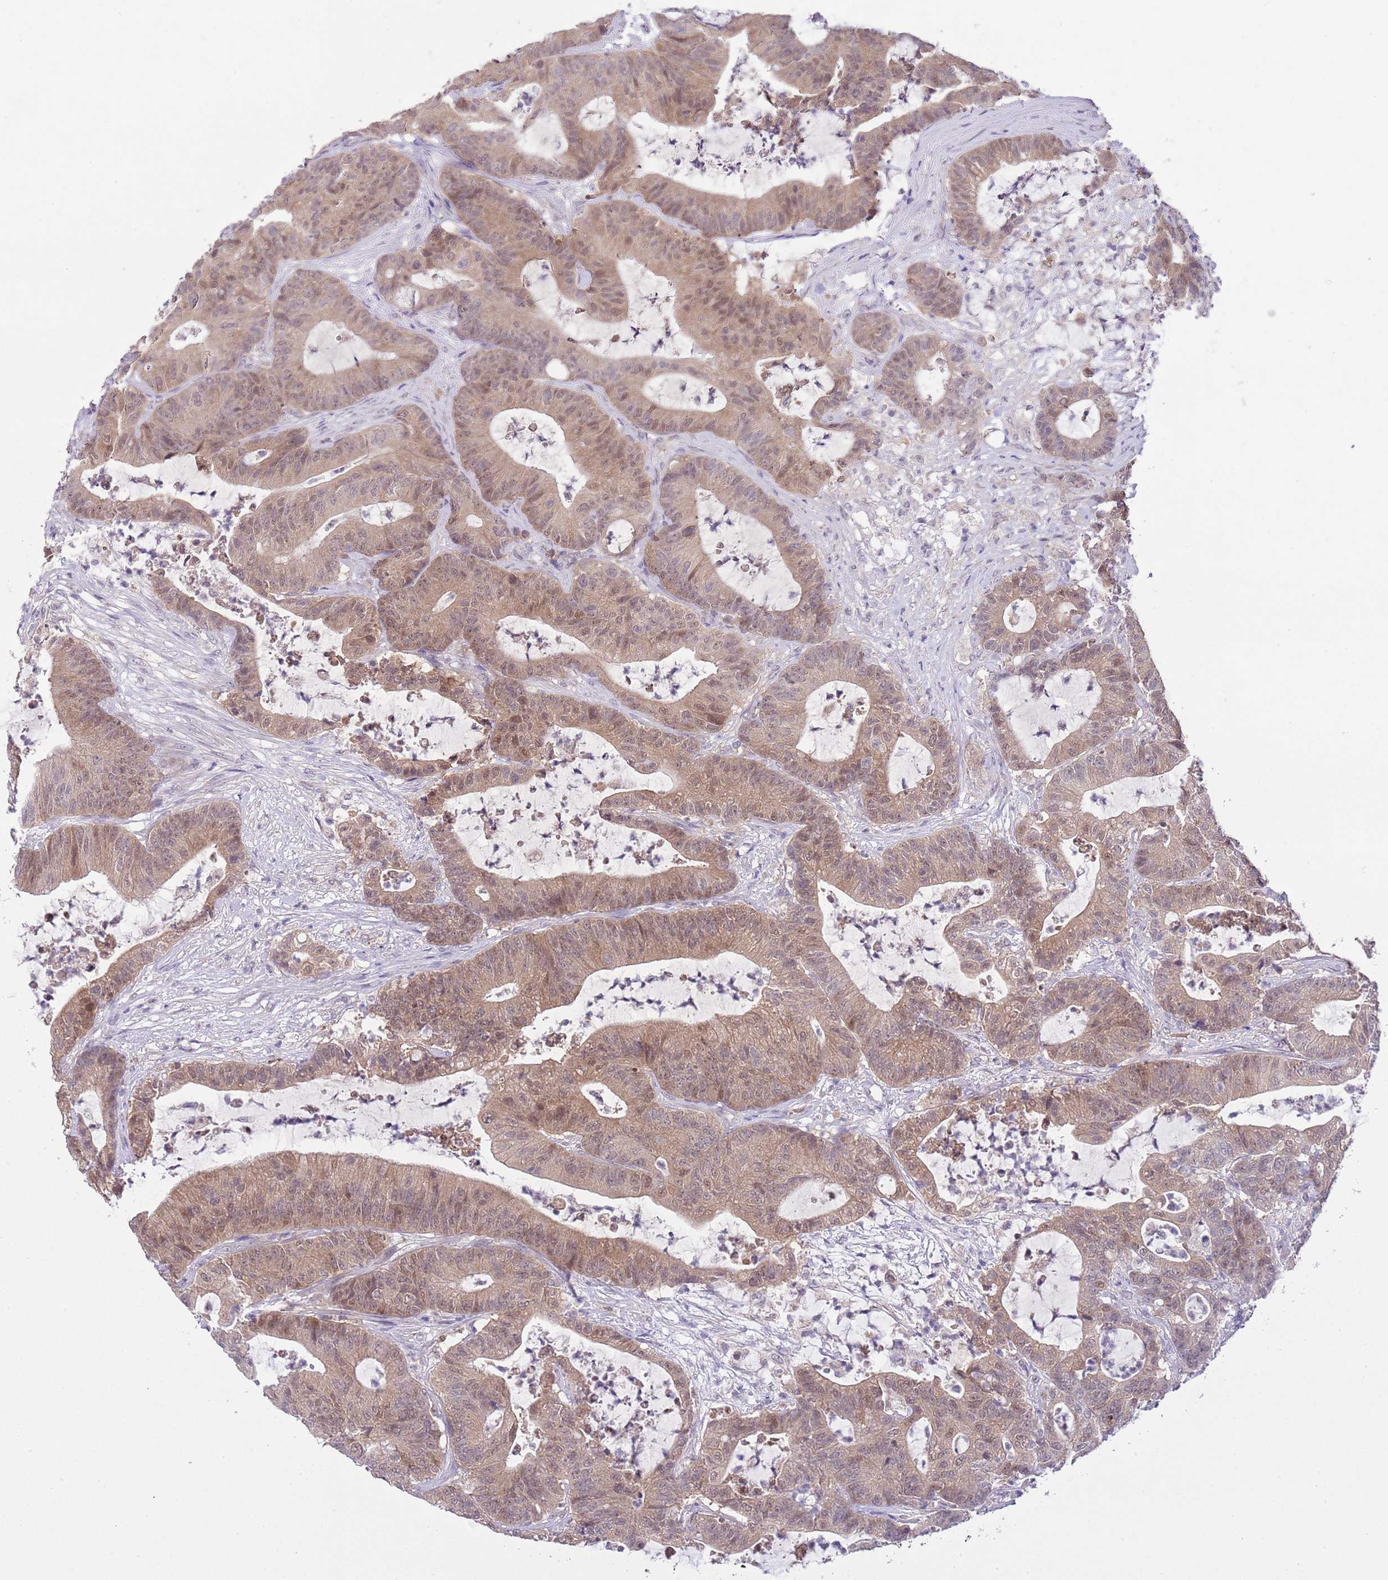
{"staining": {"intensity": "moderate", "quantity": ">75%", "location": "cytoplasmic/membranous,nuclear"}, "tissue": "colorectal cancer", "cell_type": "Tumor cells", "image_type": "cancer", "snomed": [{"axis": "morphology", "description": "Adenocarcinoma, NOS"}, {"axis": "topography", "description": "Colon"}], "caption": "Colorectal adenocarcinoma stained with a protein marker displays moderate staining in tumor cells.", "gene": "GALK2", "patient": {"sex": "female", "age": 84}}